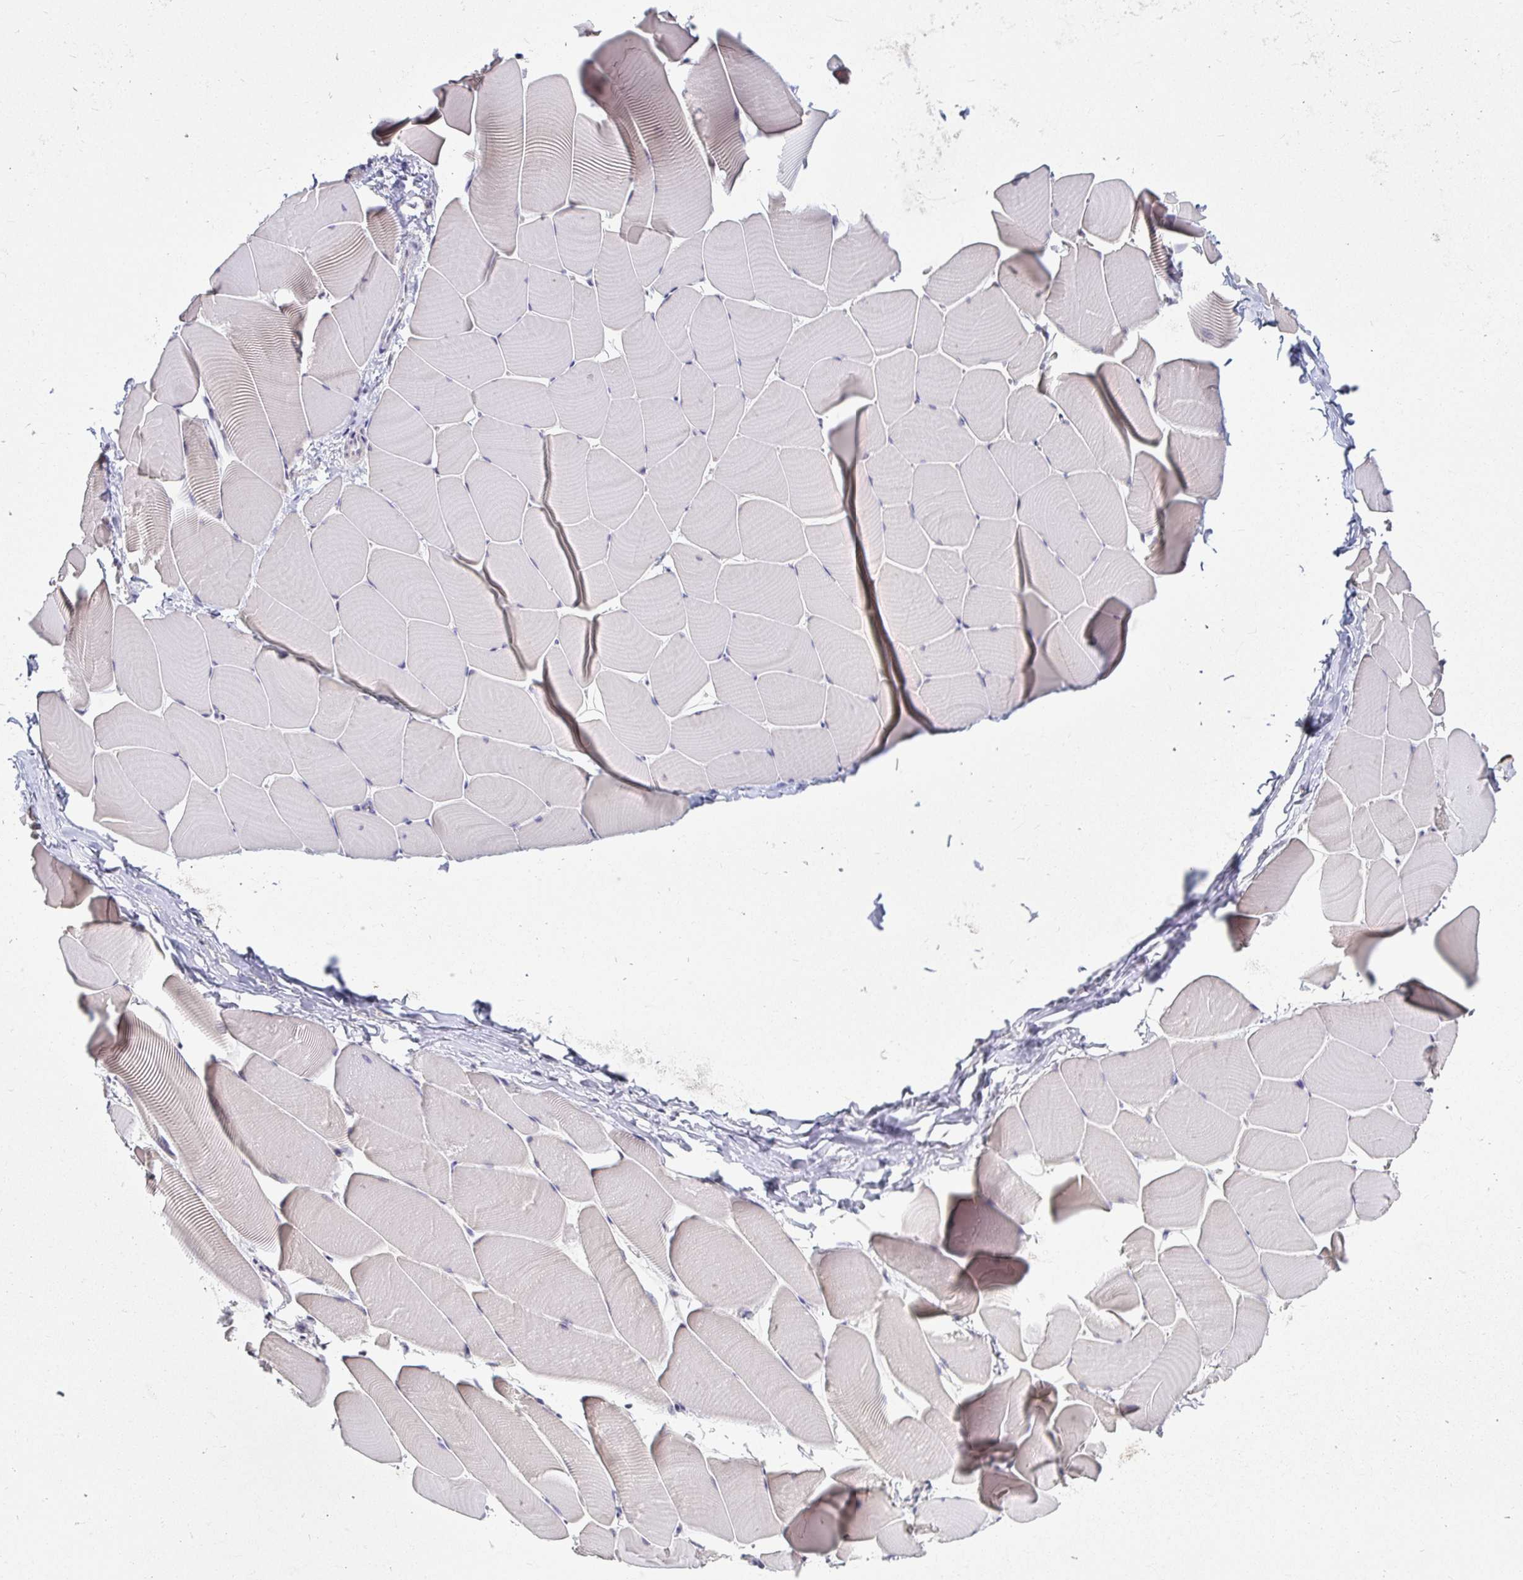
{"staining": {"intensity": "negative", "quantity": "none", "location": "none"}, "tissue": "skeletal muscle", "cell_type": "Myocytes", "image_type": "normal", "snomed": [{"axis": "morphology", "description": "Normal tissue, NOS"}, {"axis": "topography", "description": "Skeletal muscle"}], "caption": "The image displays no staining of myocytes in unremarkable skeletal muscle.", "gene": "ANLN", "patient": {"sex": "male", "age": 25}}